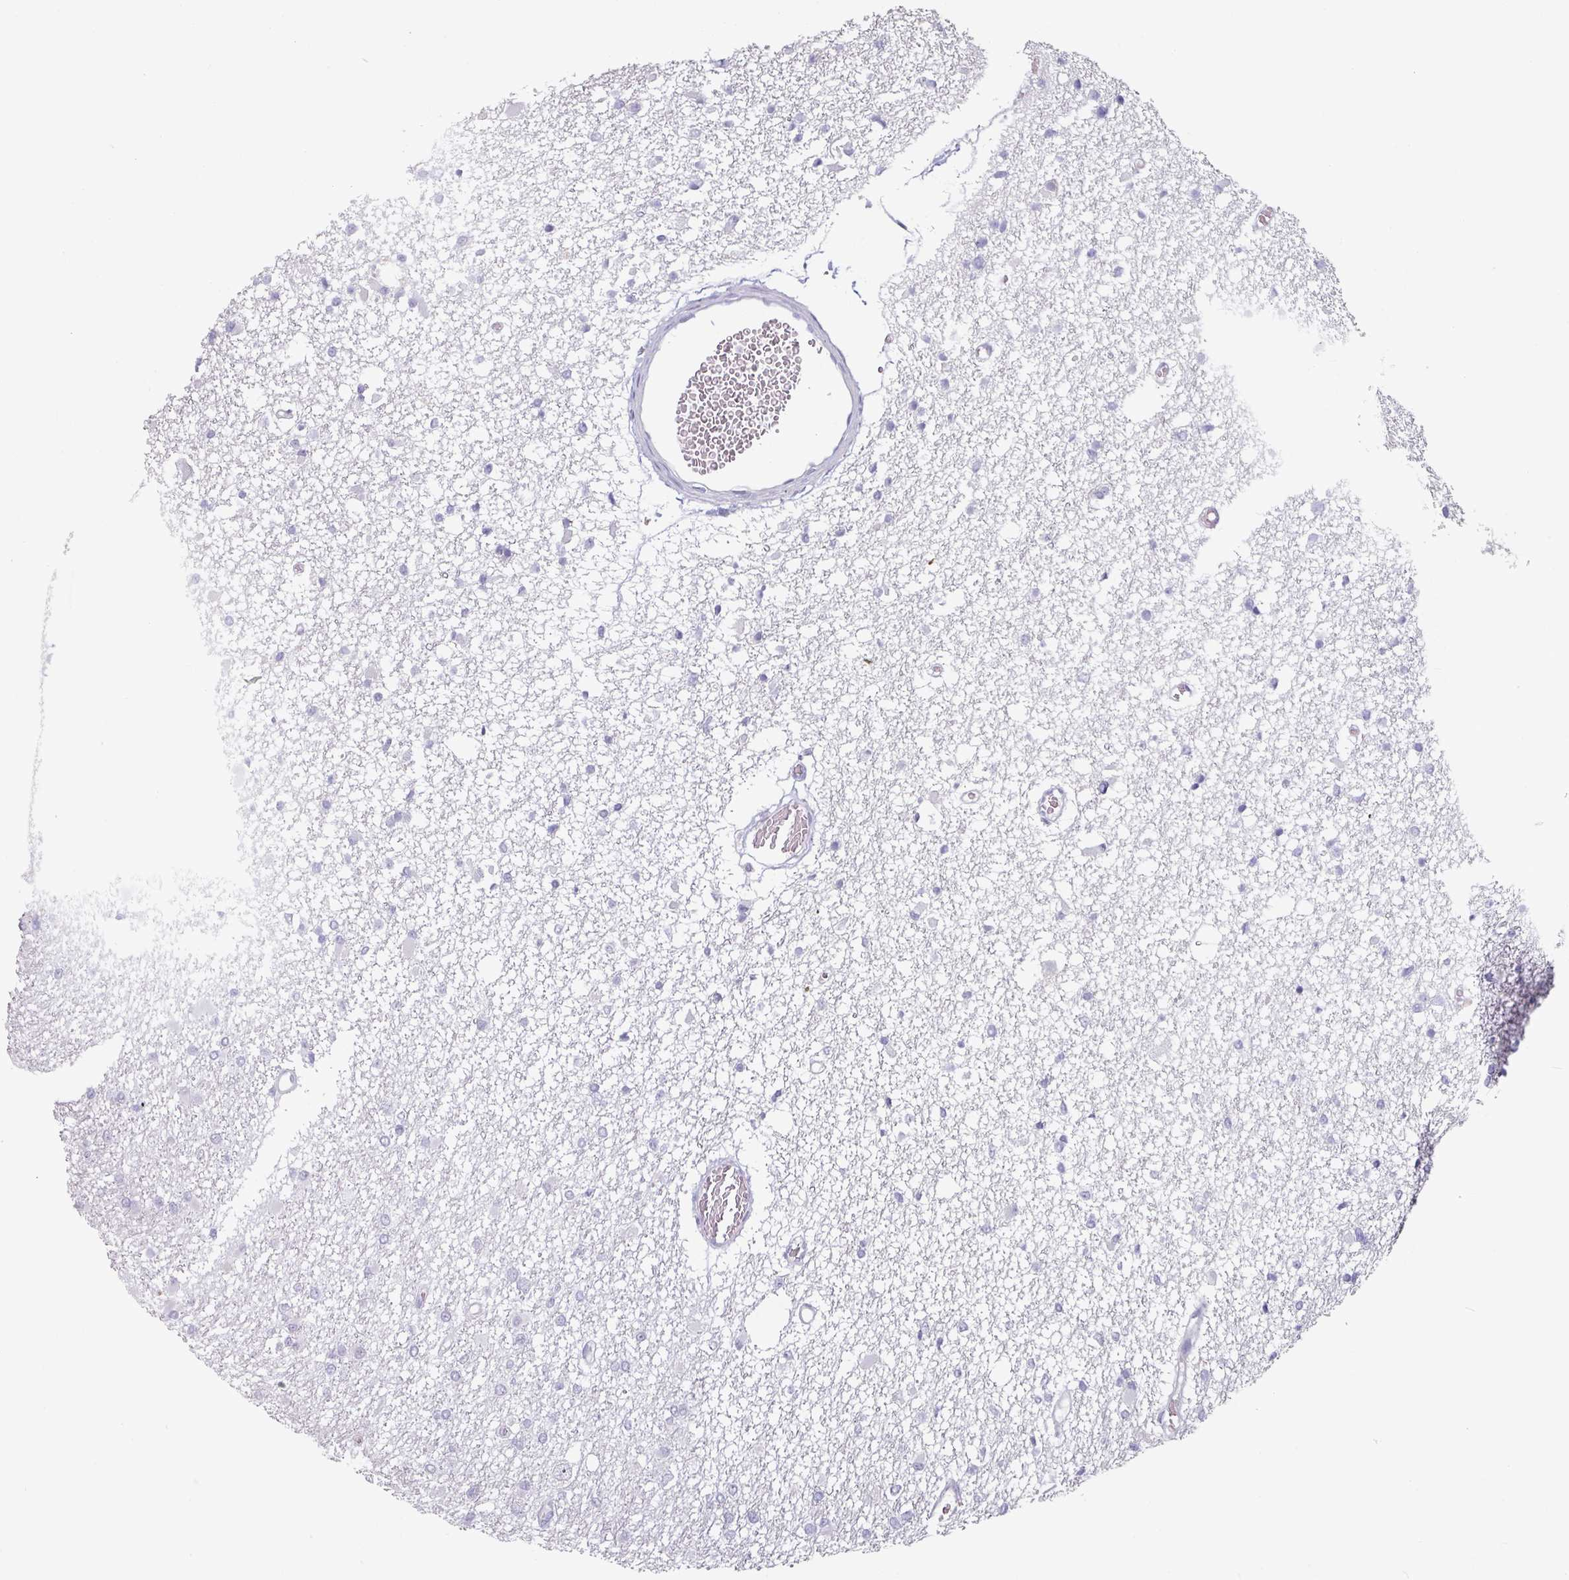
{"staining": {"intensity": "negative", "quantity": "none", "location": "none"}, "tissue": "glioma", "cell_type": "Tumor cells", "image_type": "cancer", "snomed": [{"axis": "morphology", "description": "Glioma, malignant, Low grade"}, {"axis": "topography", "description": "Brain"}], "caption": "Immunohistochemical staining of glioma demonstrates no significant staining in tumor cells.", "gene": "ZBTB6", "patient": {"sex": "female", "age": 22}}